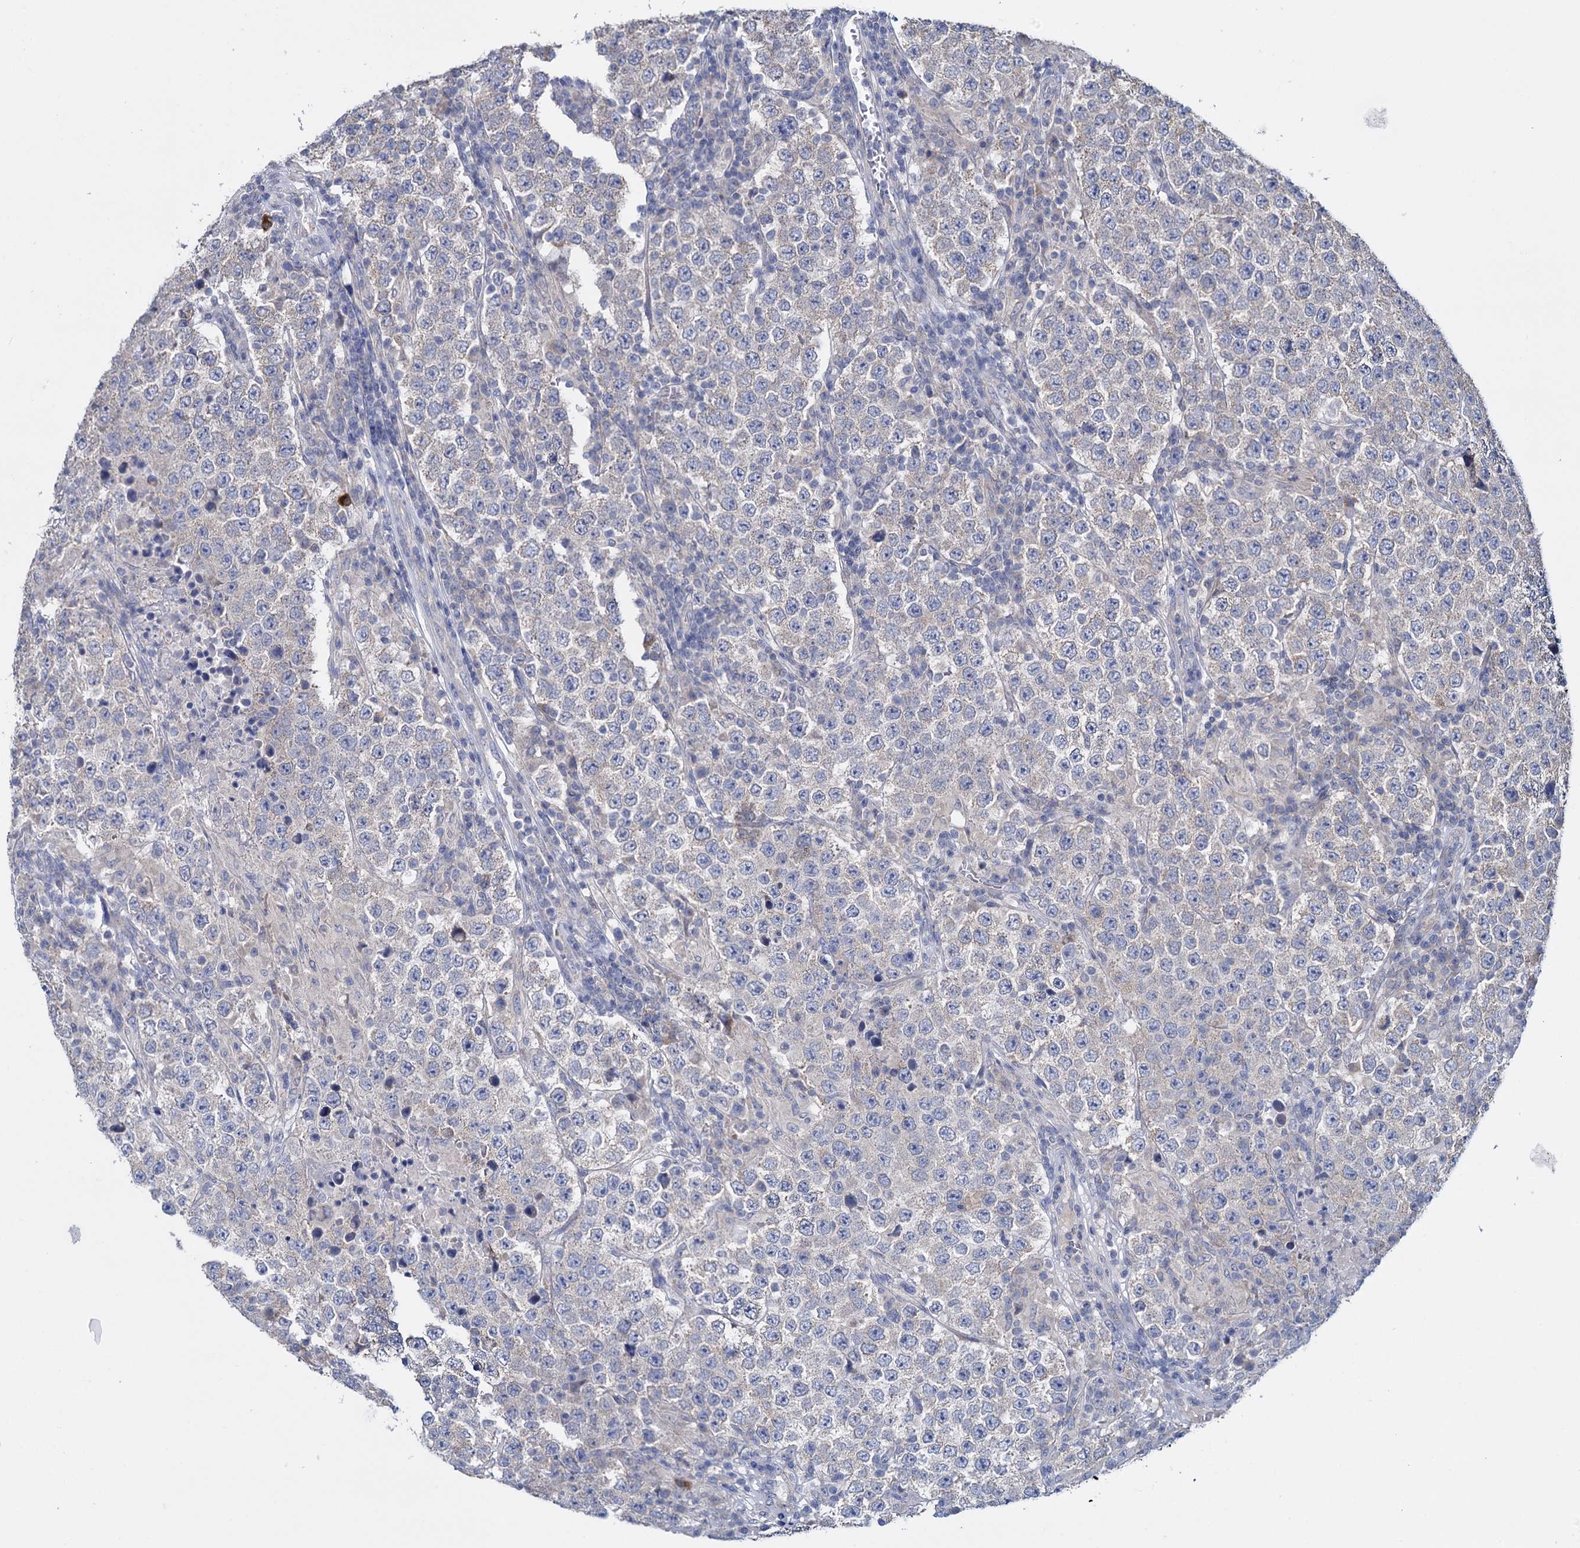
{"staining": {"intensity": "weak", "quantity": "<25%", "location": "cytoplasmic/membranous"}, "tissue": "testis cancer", "cell_type": "Tumor cells", "image_type": "cancer", "snomed": [{"axis": "morphology", "description": "Normal tissue, NOS"}, {"axis": "morphology", "description": "Urothelial carcinoma, High grade"}, {"axis": "morphology", "description": "Seminoma, NOS"}, {"axis": "morphology", "description": "Carcinoma, Embryonal, NOS"}, {"axis": "topography", "description": "Urinary bladder"}, {"axis": "topography", "description": "Testis"}], "caption": "Immunohistochemistry image of neoplastic tissue: testis urothelial carcinoma (high-grade) stained with DAB shows no significant protein positivity in tumor cells.", "gene": "GSTM2", "patient": {"sex": "male", "age": 41}}